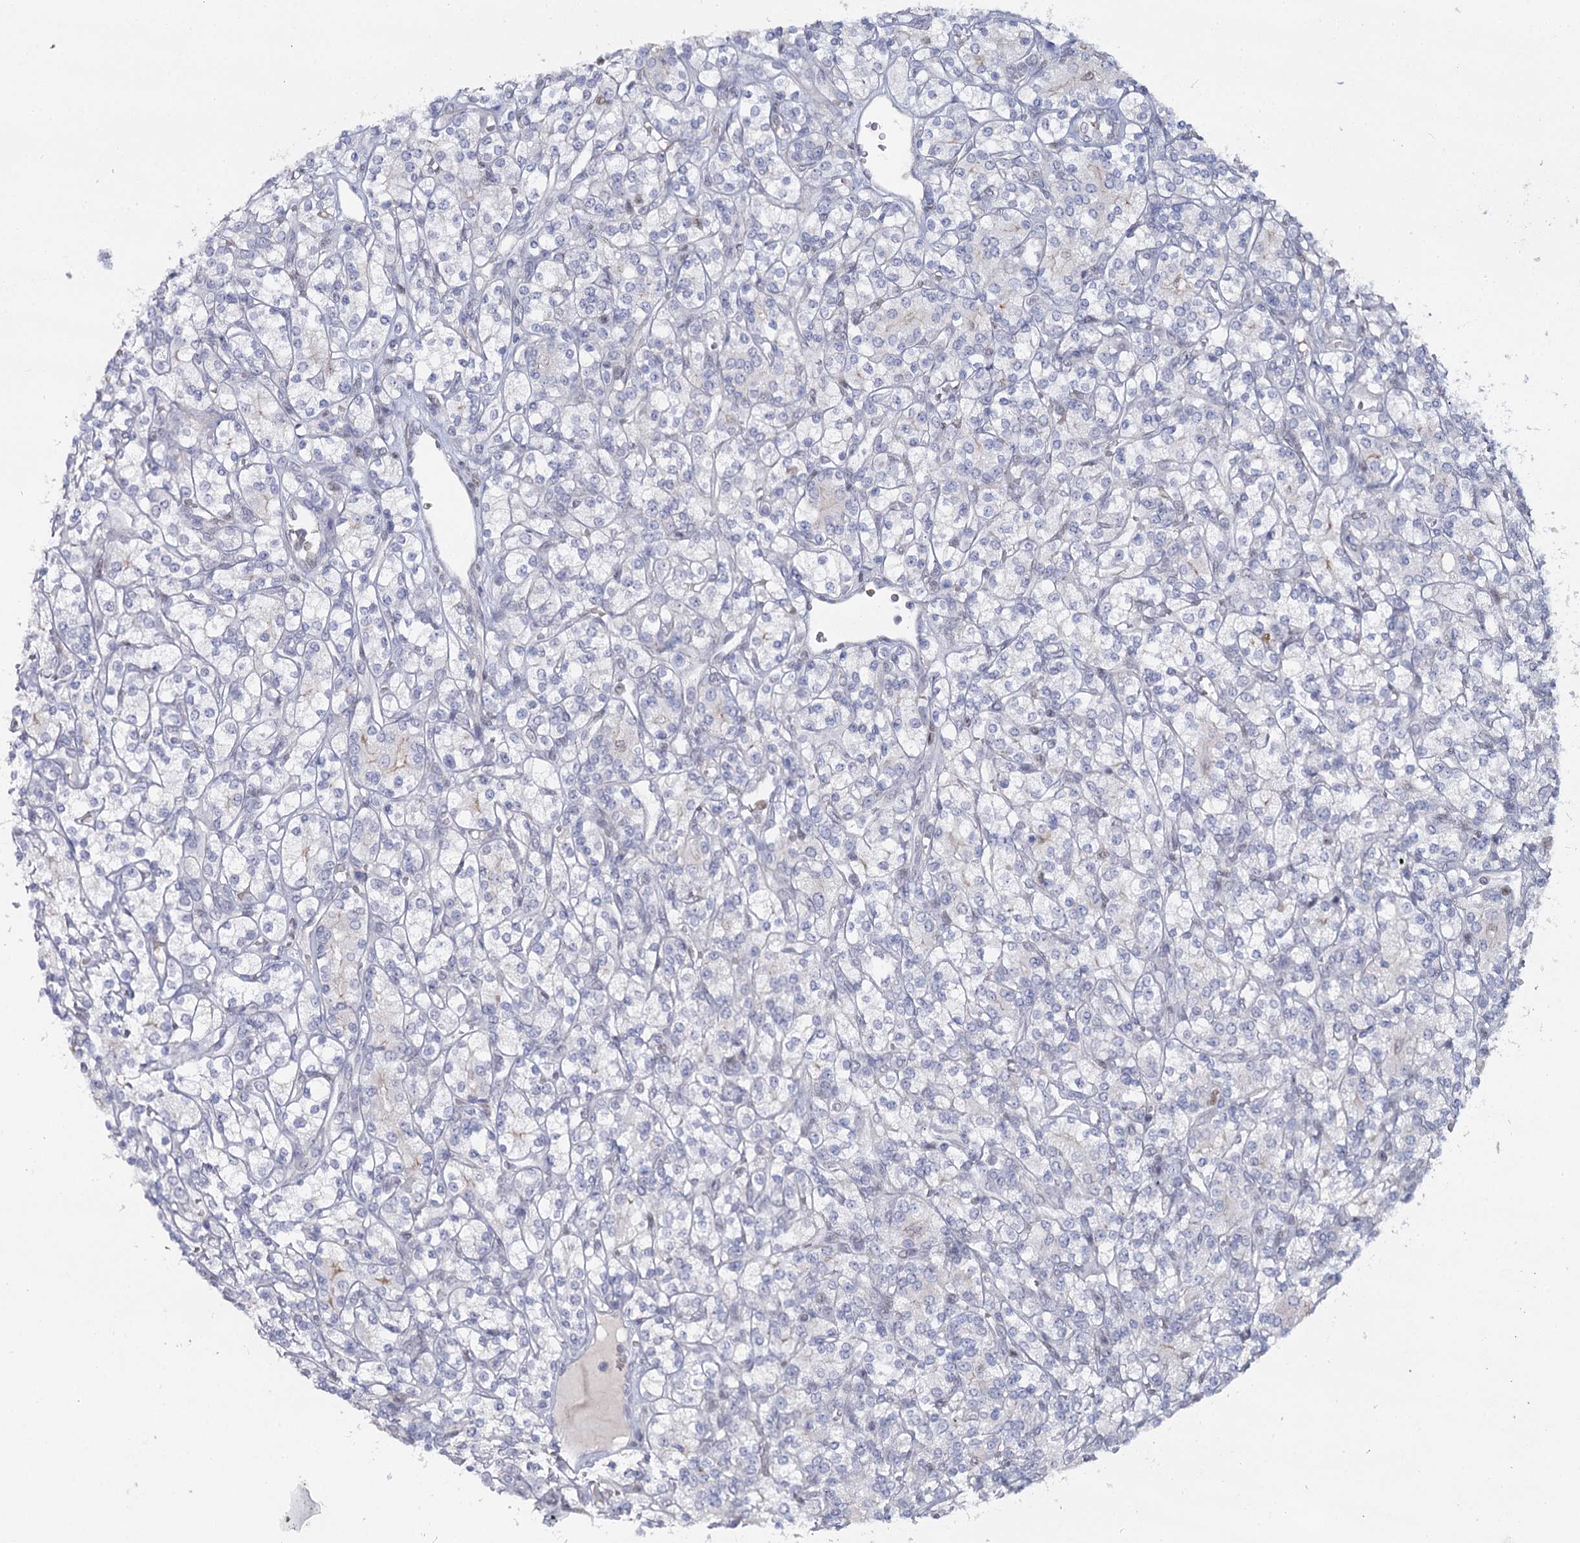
{"staining": {"intensity": "negative", "quantity": "none", "location": "none"}, "tissue": "renal cancer", "cell_type": "Tumor cells", "image_type": "cancer", "snomed": [{"axis": "morphology", "description": "Adenocarcinoma, NOS"}, {"axis": "topography", "description": "Kidney"}], "caption": "IHC photomicrograph of neoplastic tissue: human renal adenocarcinoma stained with DAB shows no significant protein positivity in tumor cells.", "gene": "IGSF3", "patient": {"sex": "male", "age": 77}}